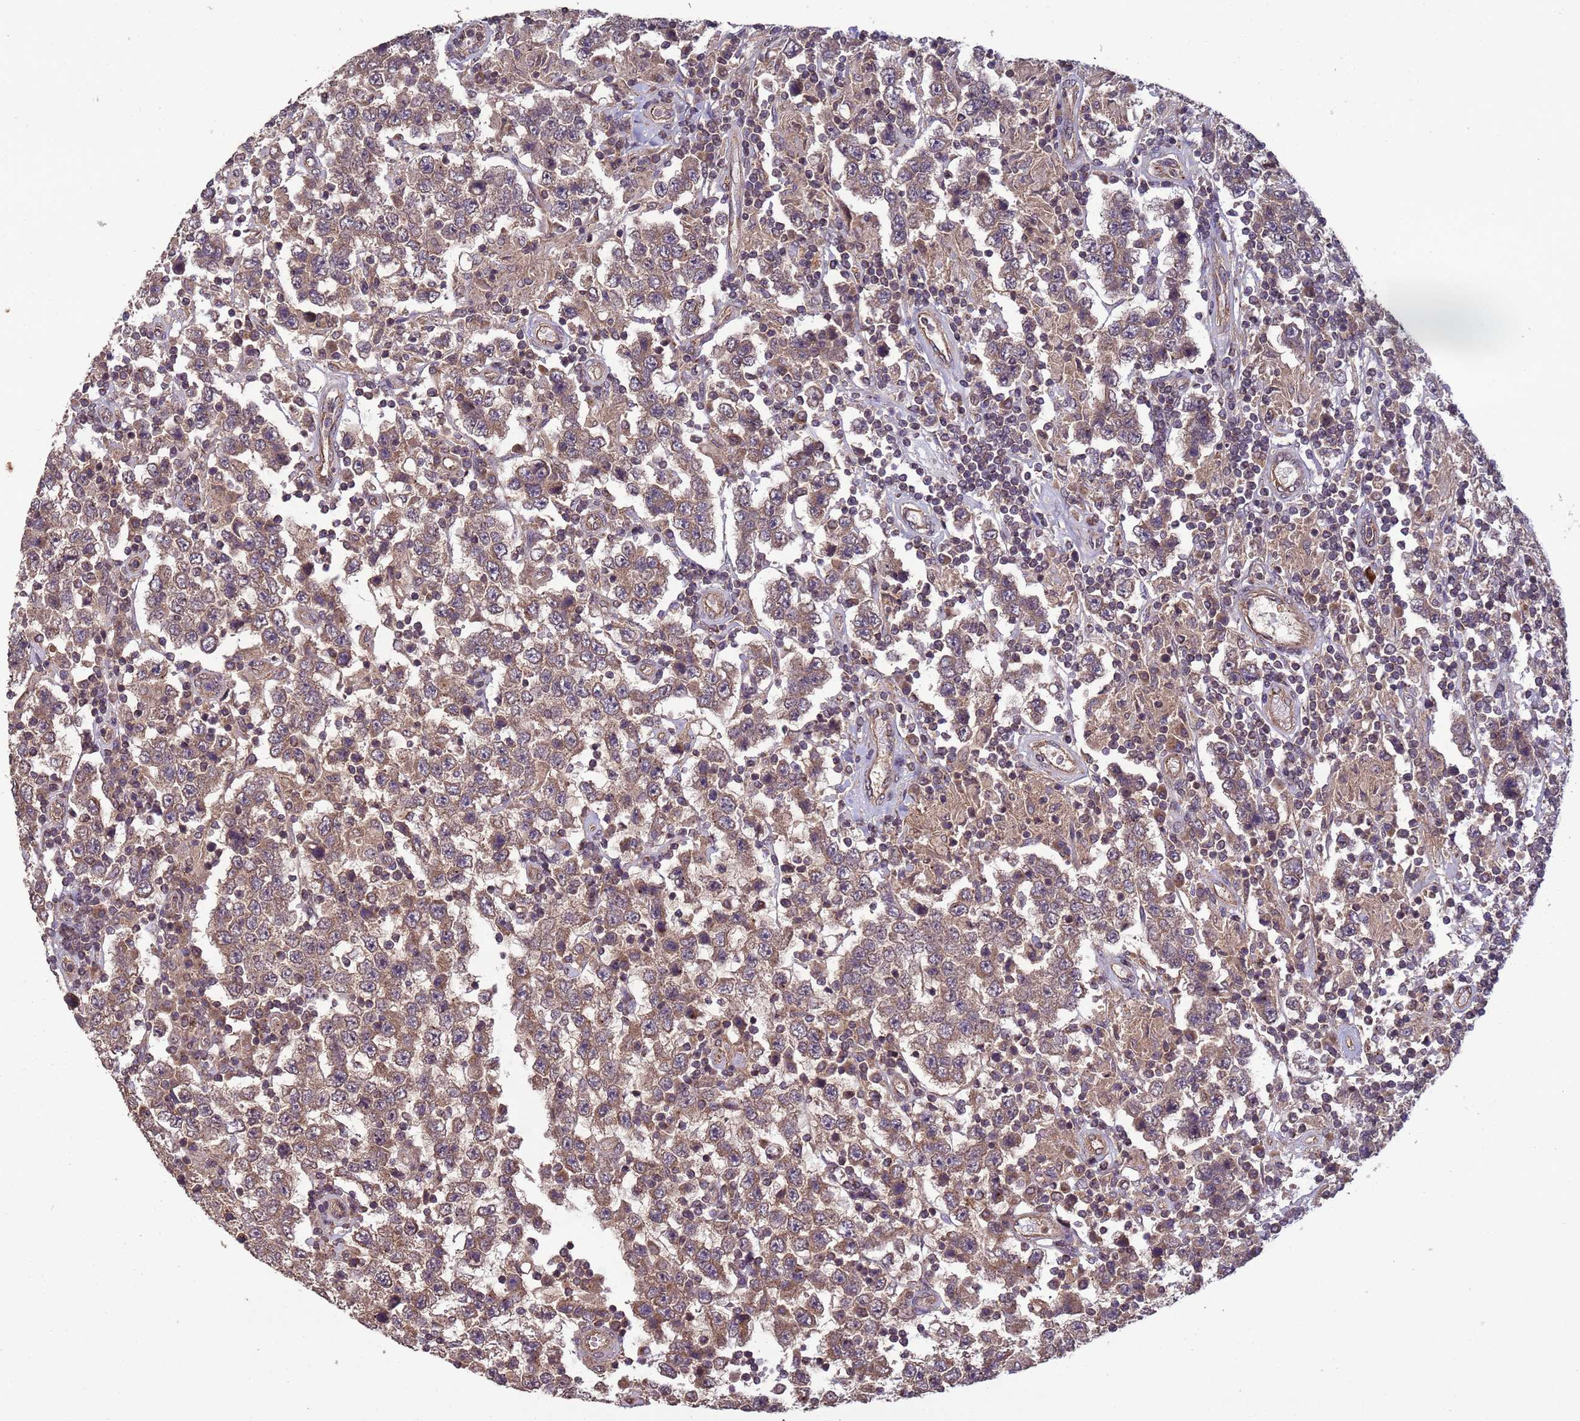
{"staining": {"intensity": "moderate", "quantity": ">75%", "location": "cytoplasmic/membranous"}, "tissue": "testis cancer", "cell_type": "Tumor cells", "image_type": "cancer", "snomed": [{"axis": "morphology", "description": "Normal tissue, NOS"}, {"axis": "morphology", "description": "Urothelial carcinoma, High grade"}, {"axis": "morphology", "description": "Seminoma, NOS"}, {"axis": "morphology", "description": "Carcinoma, Embryonal, NOS"}, {"axis": "topography", "description": "Urinary bladder"}, {"axis": "topography", "description": "Testis"}], "caption": "Testis cancer (seminoma) stained with a brown dye displays moderate cytoplasmic/membranous positive positivity in about >75% of tumor cells.", "gene": "FASTKD1", "patient": {"sex": "male", "age": 41}}